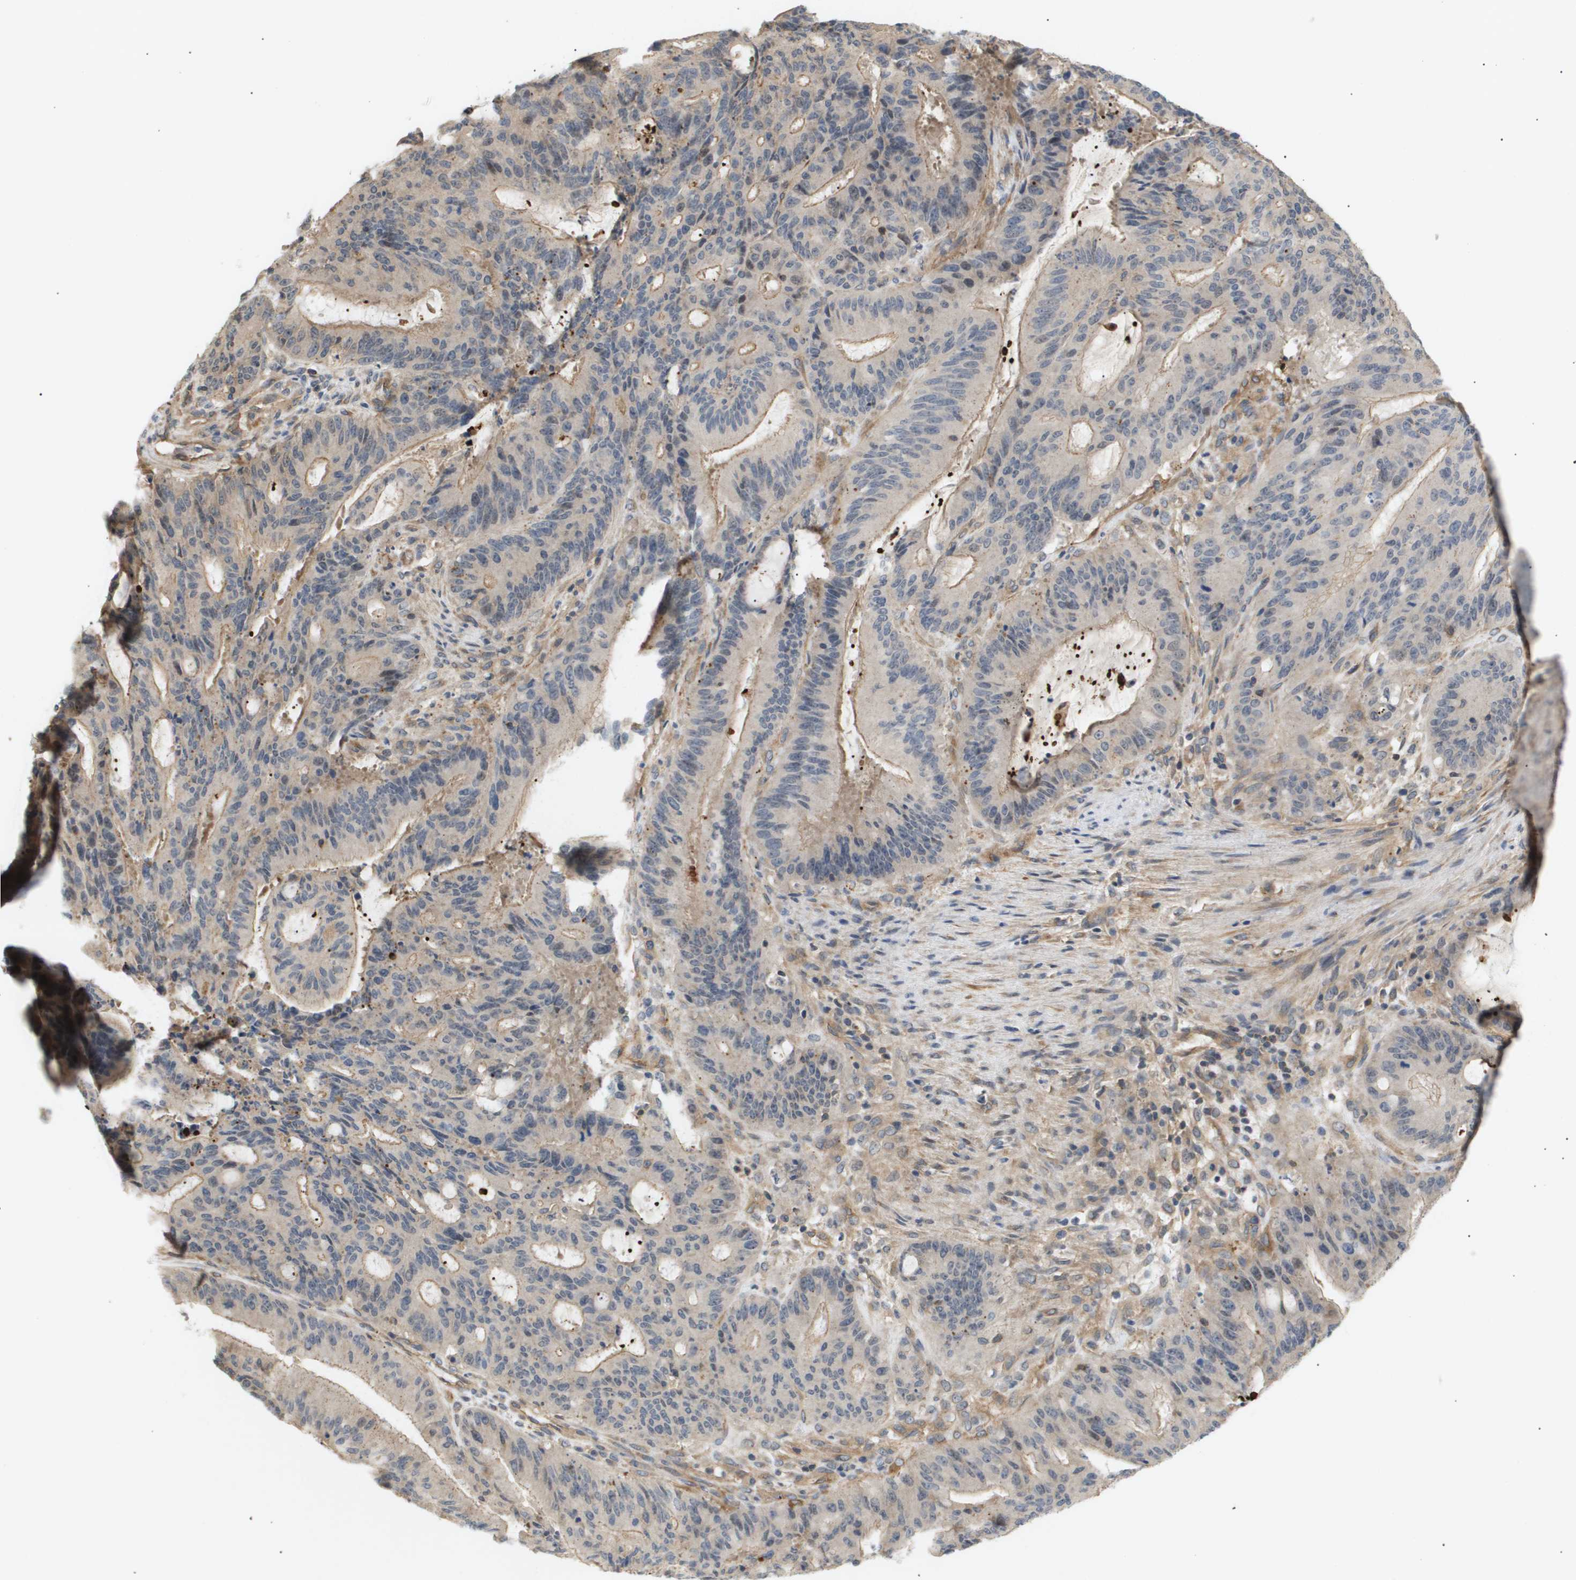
{"staining": {"intensity": "weak", "quantity": "<25%", "location": "cytoplasmic/membranous"}, "tissue": "liver cancer", "cell_type": "Tumor cells", "image_type": "cancer", "snomed": [{"axis": "morphology", "description": "Normal tissue, NOS"}, {"axis": "morphology", "description": "Cholangiocarcinoma"}, {"axis": "topography", "description": "Liver"}, {"axis": "topography", "description": "Peripheral nerve tissue"}], "caption": "An IHC micrograph of liver cancer (cholangiocarcinoma) is shown. There is no staining in tumor cells of liver cancer (cholangiocarcinoma).", "gene": "CORO2B", "patient": {"sex": "female", "age": 73}}